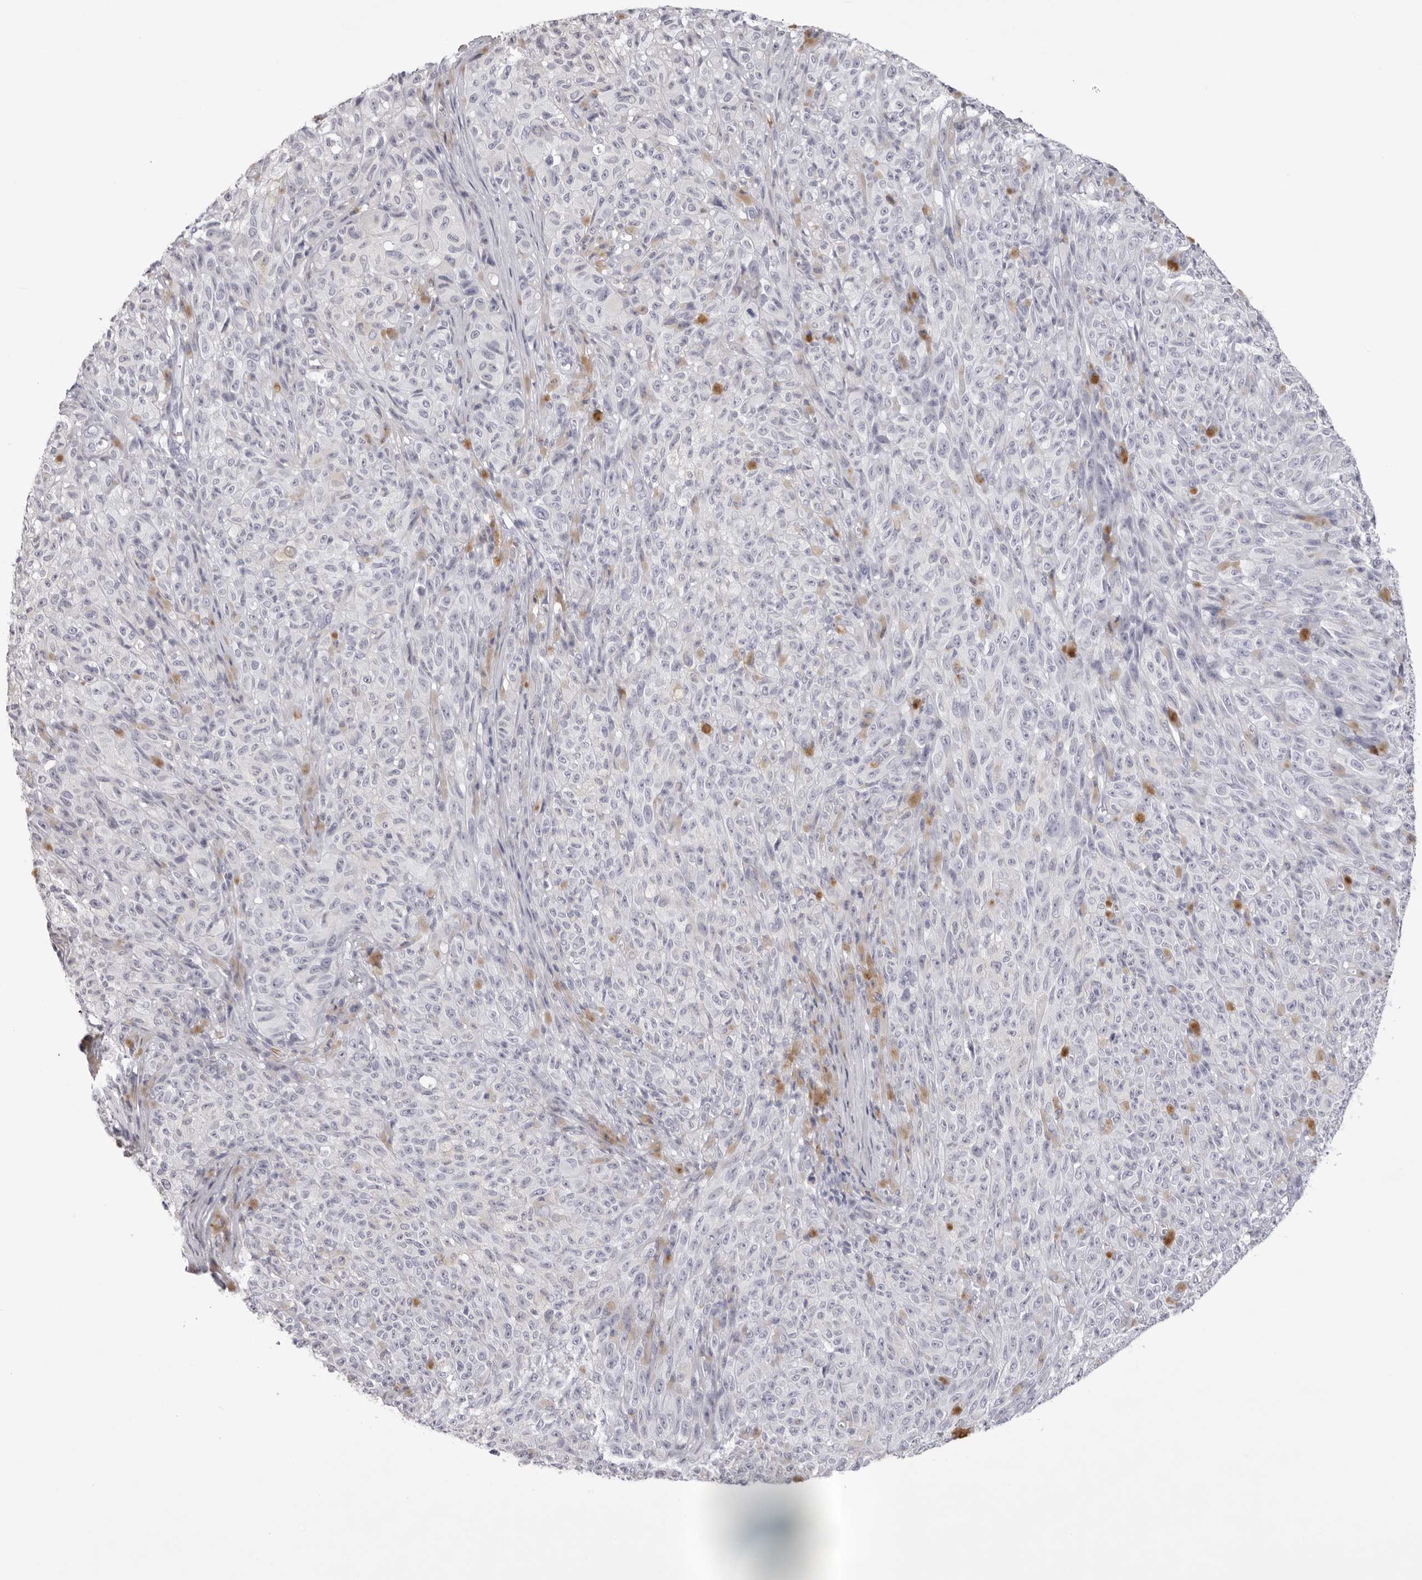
{"staining": {"intensity": "negative", "quantity": "none", "location": "none"}, "tissue": "melanoma", "cell_type": "Tumor cells", "image_type": "cancer", "snomed": [{"axis": "morphology", "description": "Malignant melanoma, NOS"}, {"axis": "topography", "description": "Skin"}], "caption": "IHC of melanoma reveals no positivity in tumor cells.", "gene": "SPTA1", "patient": {"sex": "female", "age": 82}}